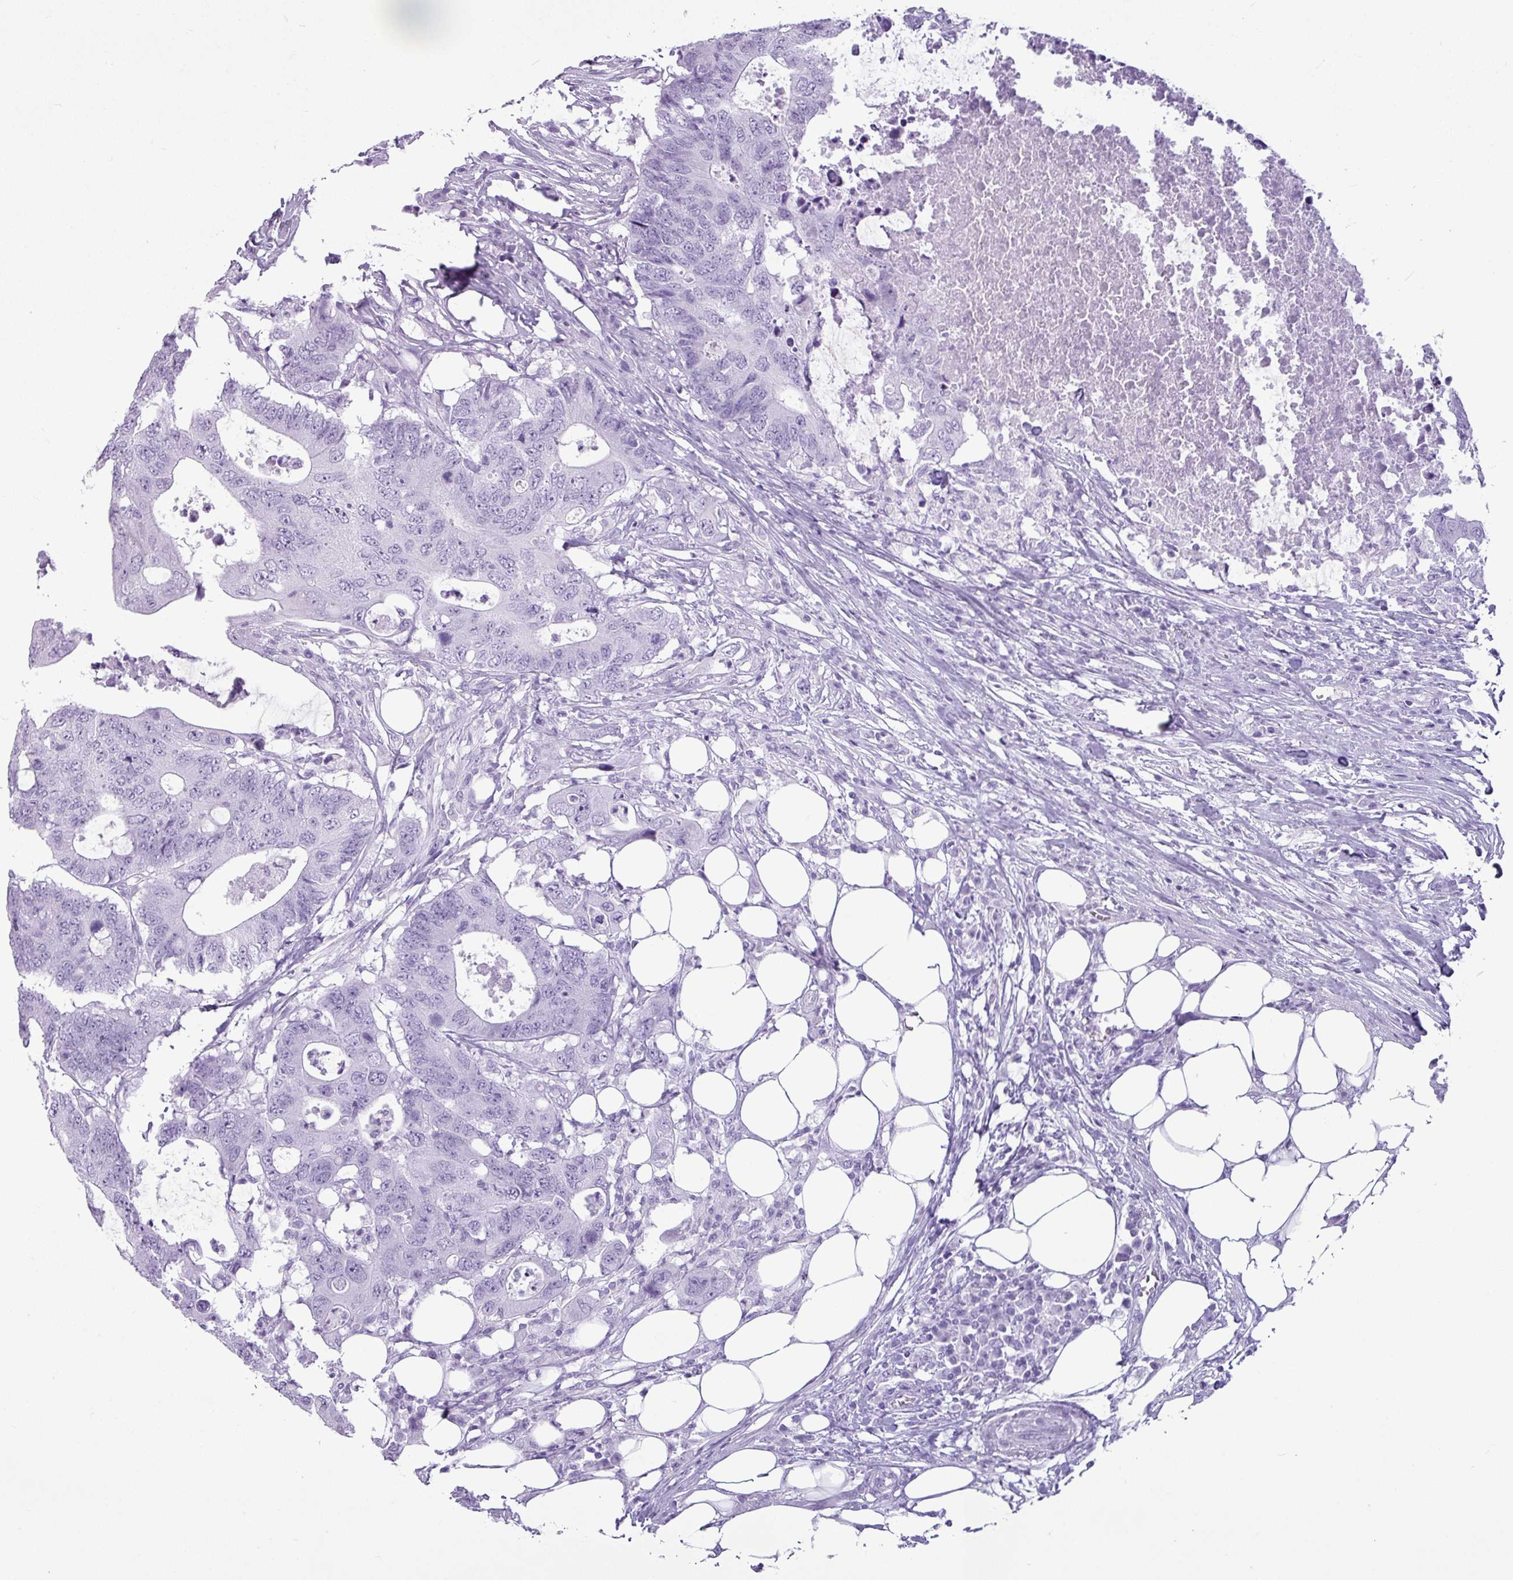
{"staining": {"intensity": "negative", "quantity": "none", "location": "none"}, "tissue": "colorectal cancer", "cell_type": "Tumor cells", "image_type": "cancer", "snomed": [{"axis": "morphology", "description": "Adenocarcinoma, NOS"}, {"axis": "topography", "description": "Colon"}], "caption": "Human colorectal adenocarcinoma stained for a protein using immunohistochemistry reveals no expression in tumor cells.", "gene": "AMY1B", "patient": {"sex": "male", "age": 71}}